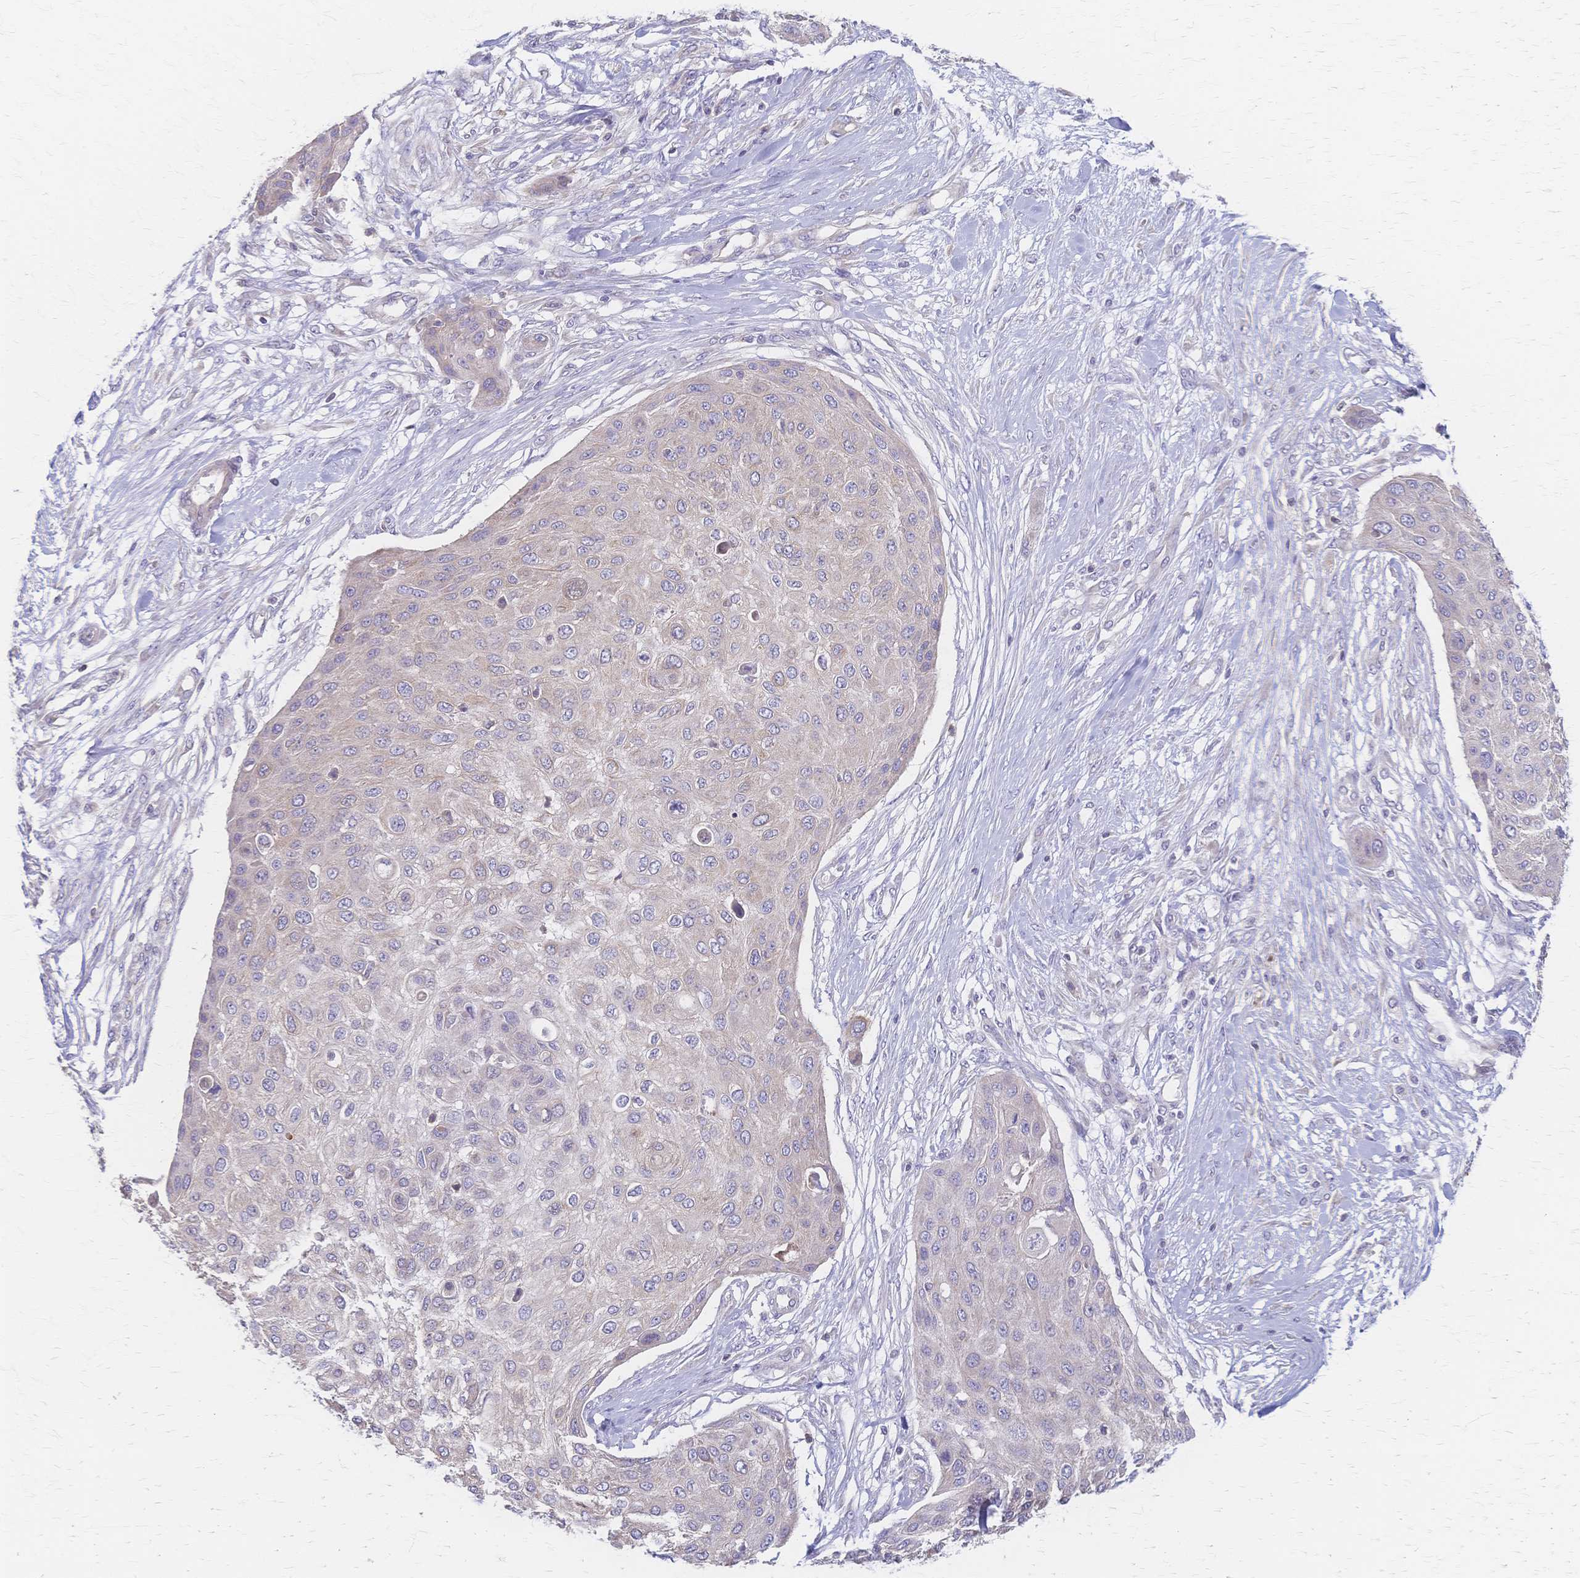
{"staining": {"intensity": "weak", "quantity": "<25%", "location": "cytoplasmic/membranous"}, "tissue": "skin cancer", "cell_type": "Tumor cells", "image_type": "cancer", "snomed": [{"axis": "morphology", "description": "Squamous cell carcinoma, NOS"}, {"axis": "topography", "description": "Skin"}], "caption": "Immunohistochemistry image of human skin squamous cell carcinoma stained for a protein (brown), which shows no staining in tumor cells. (DAB IHC visualized using brightfield microscopy, high magnification).", "gene": "CYB5A", "patient": {"sex": "female", "age": 87}}